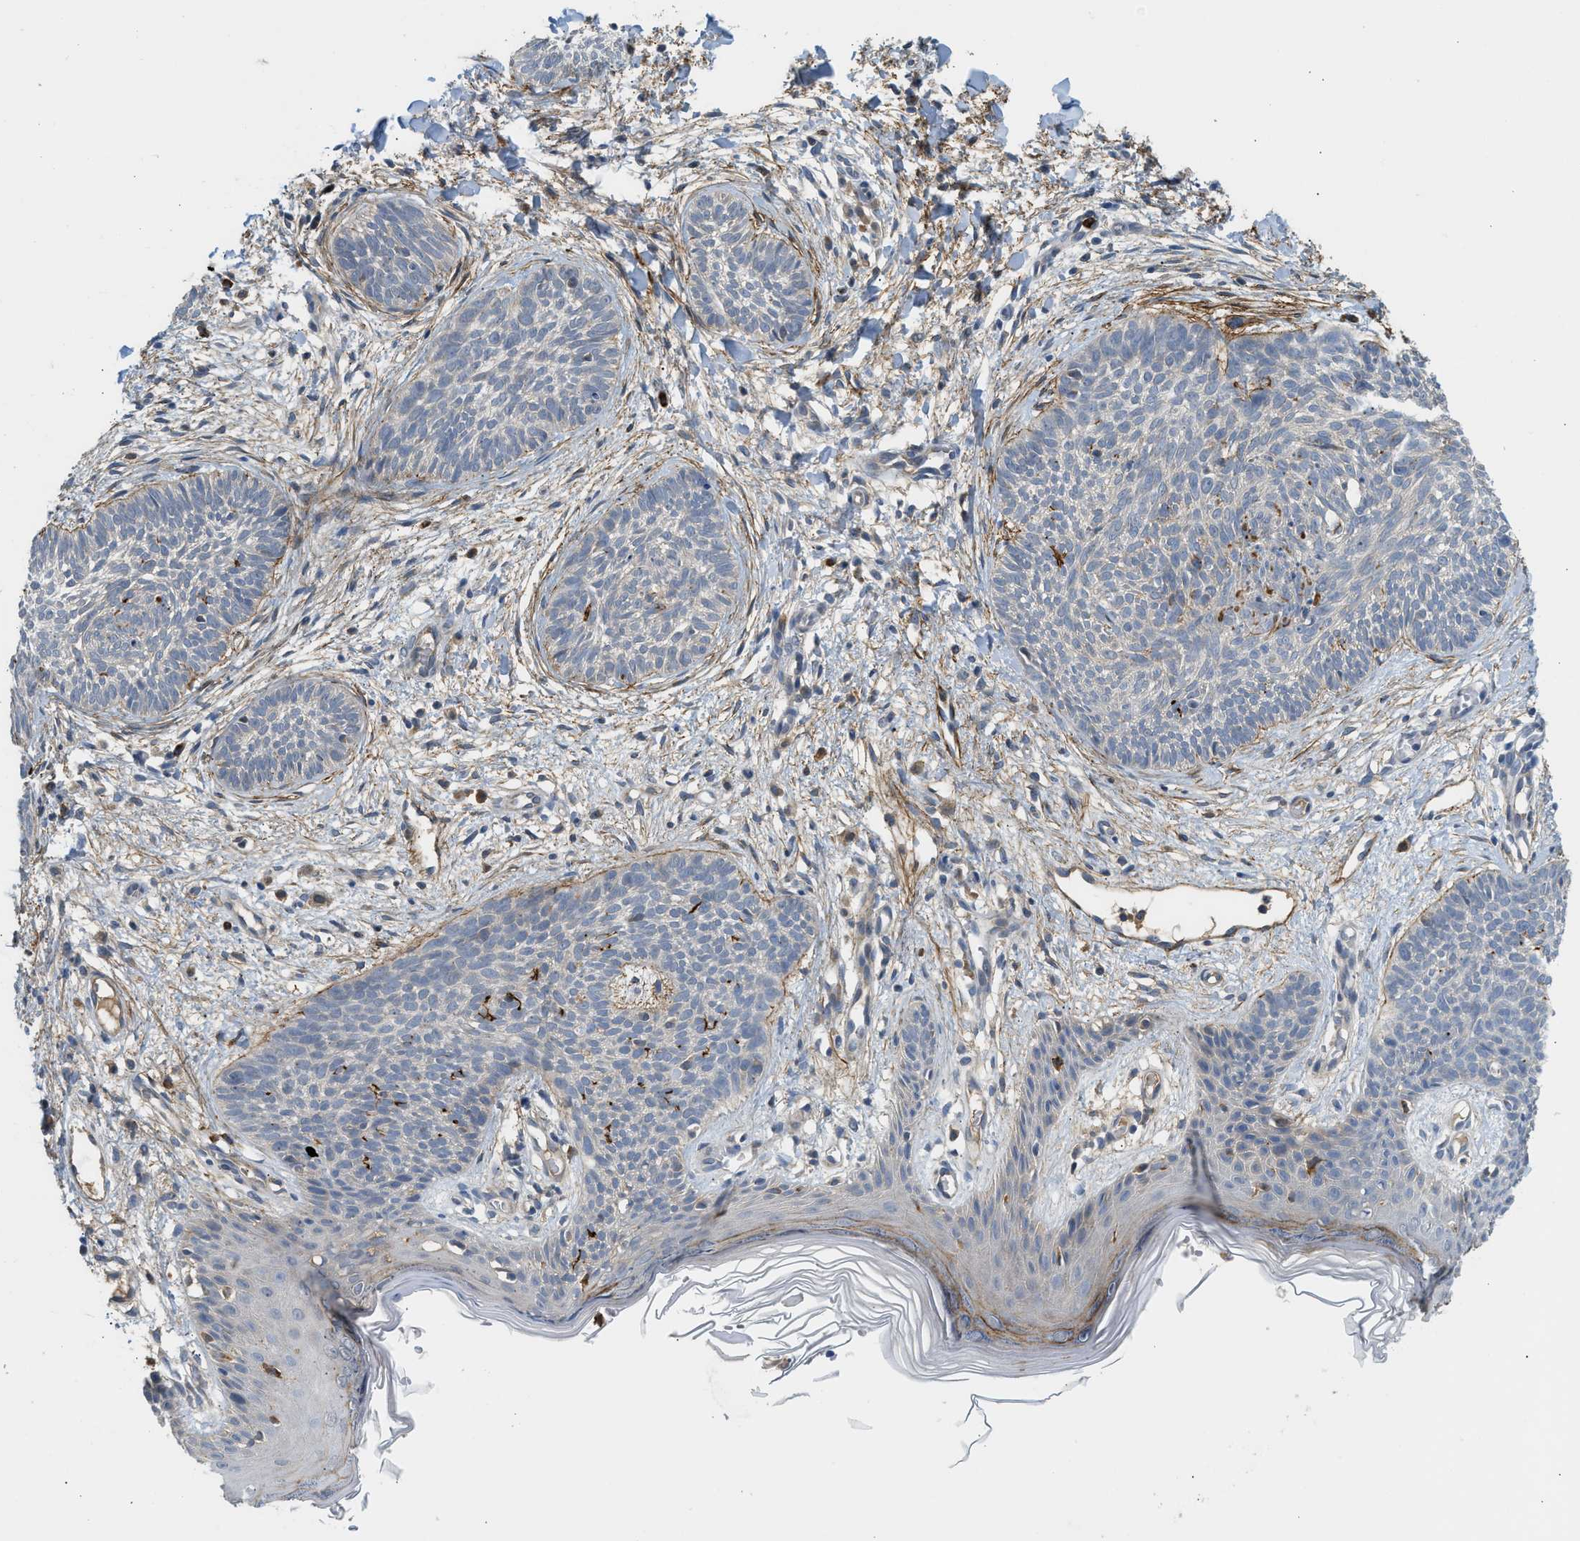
{"staining": {"intensity": "negative", "quantity": "none", "location": "none"}, "tissue": "skin cancer", "cell_type": "Tumor cells", "image_type": "cancer", "snomed": [{"axis": "morphology", "description": "Basal cell carcinoma"}, {"axis": "topography", "description": "Skin"}], "caption": "Protein analysis of skin basal cell carcinoma exhibits no significant positivity in tumor cells. (Brightfield microscopy of DAB IHC at high magnification).", "gene": "RHBDF2", "patient": {"sex": "female", "age": 59}}